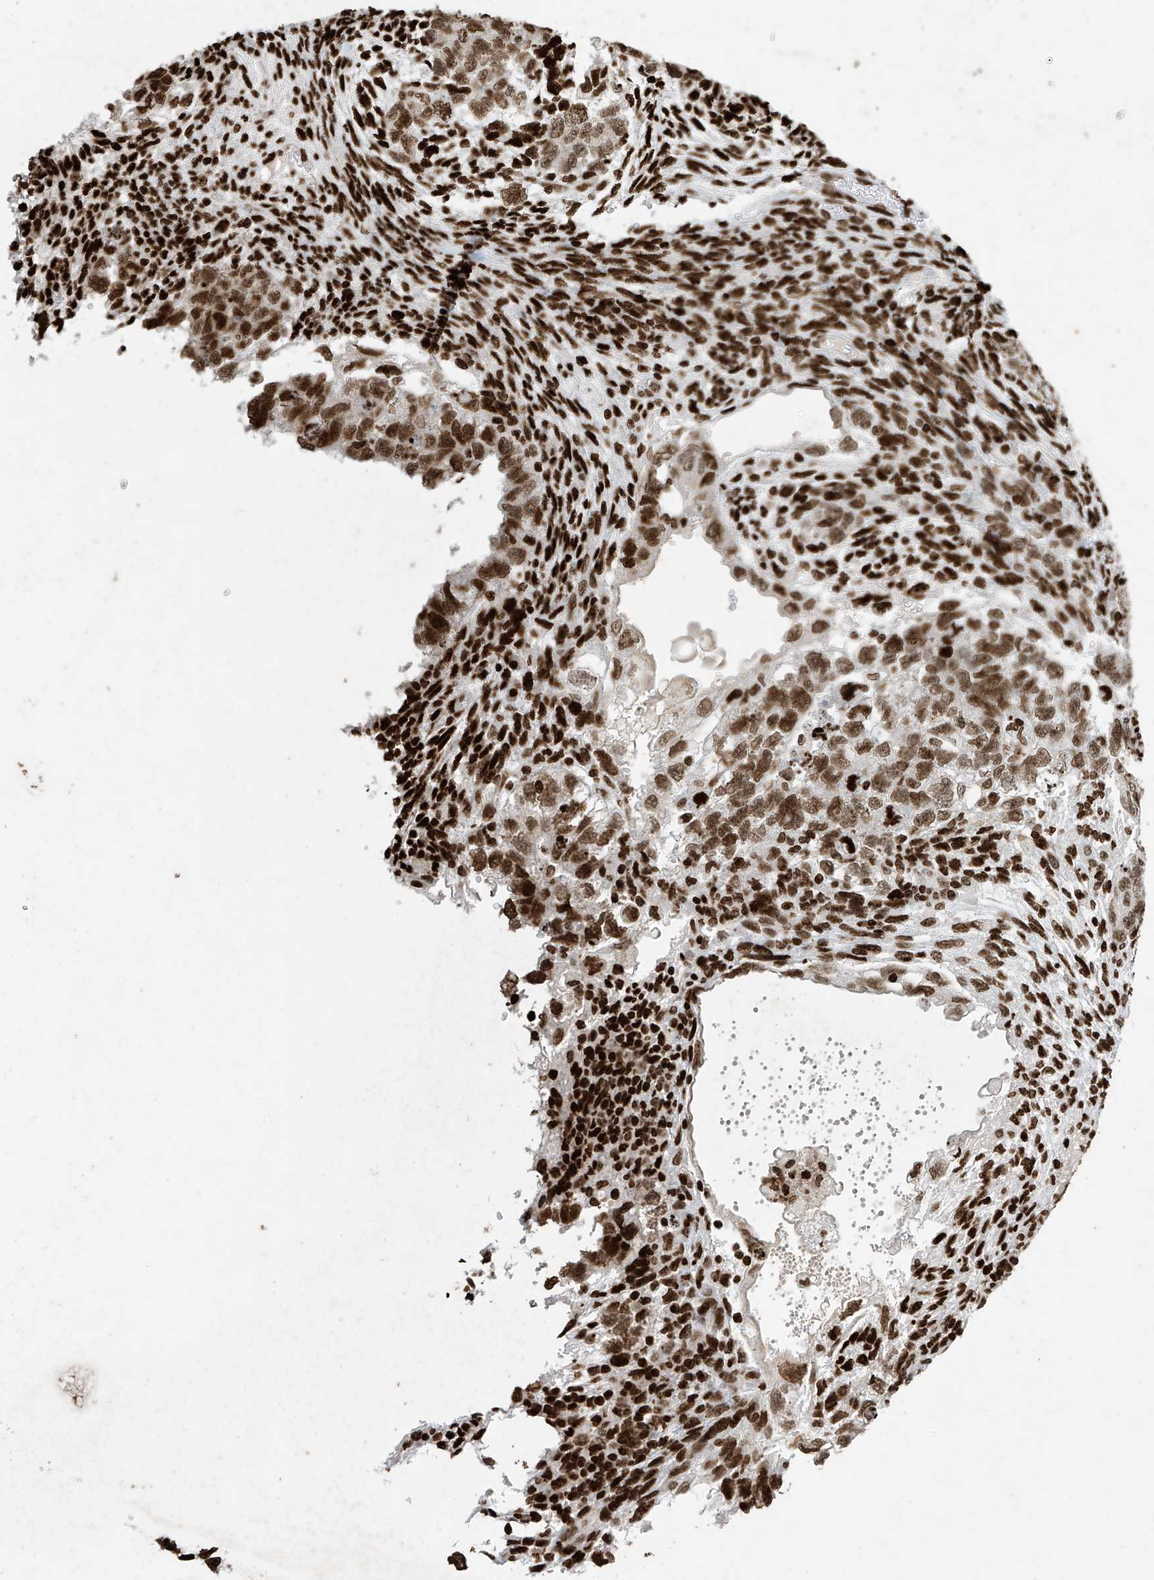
{"staining": {"intensity": "moderate", "quantity": ">75%", "location": "nuclear"}, "tissue": "testis cancer", "cell_type": "Tumor cells", "image_type": "cancer", "snomed": [{"axis": "morphology", "description": "Carcinoma, Embryonal, NOS"}, {"axis": "topography", "description": "Testis"}], "caption": "The photomicrograph shows staining of testis cancer, revealing moderate nuclear protein positivity (brown color) within tumor cells.", "gene": "H4C16", "patient": {"sex": "male", "age": 36}}